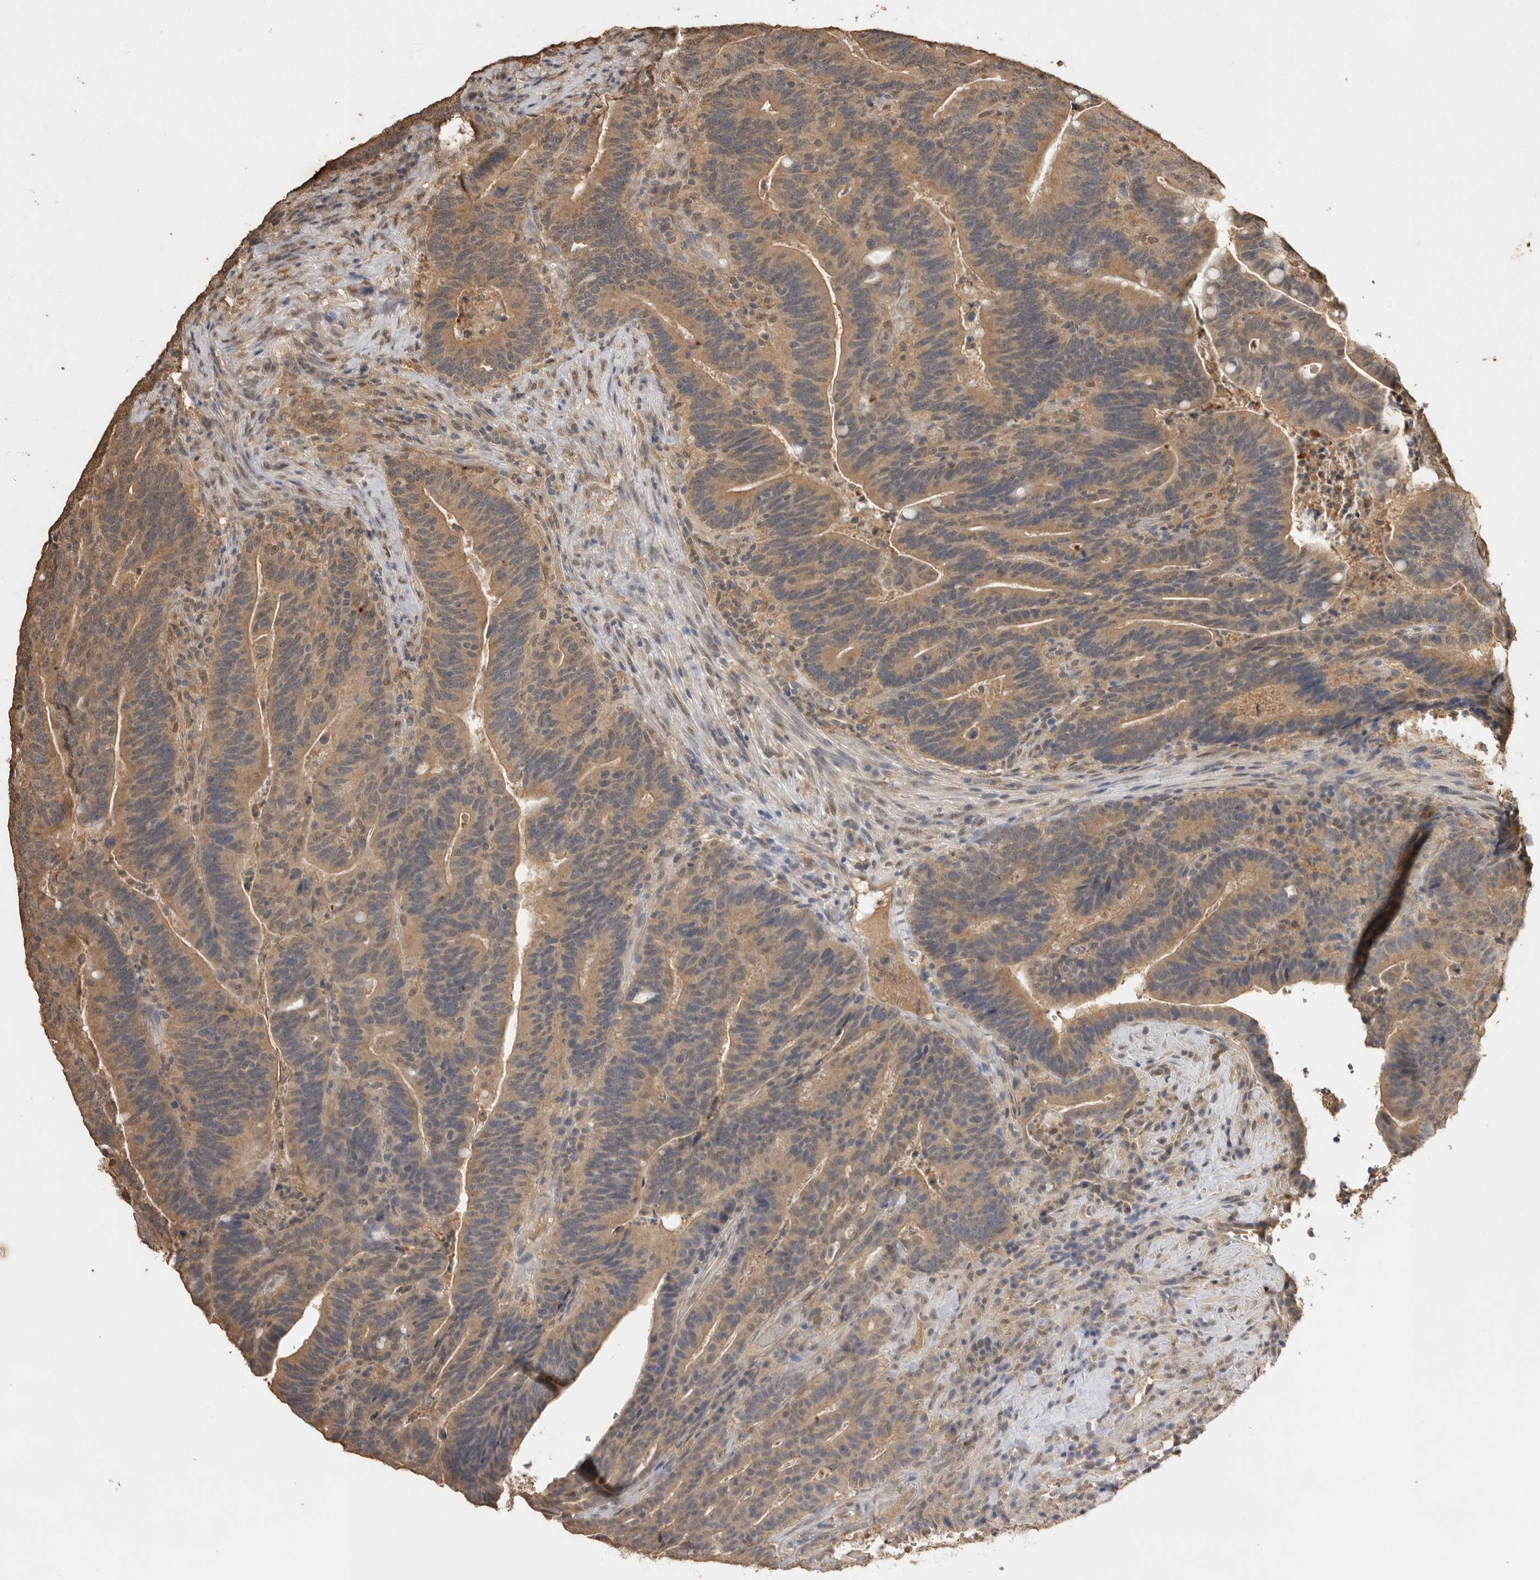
{"staining": {"intensity": "moderate", "quantity": ">75%", "location": "cytoplasmic/membranous"}, "tissue": "colorectal cancer", "cell_type": "Tumor cells", "image_type": "cancer", "snomed": [{"axis": "morphology", "description": "Adenocarcinoma, NOS"}, {"axis": "topography", "description": "Colon"}], "caption": "Colorectal cancer (adenocarcinoma) stained with DAB (3,3'-diaminobenzidine) IHC displays medium levels of moderate cytoplasmic/membranous expression in about >75% of tumor cells.", "gene": "JAG2", "patient": {"sex": "female", "age": 66}}